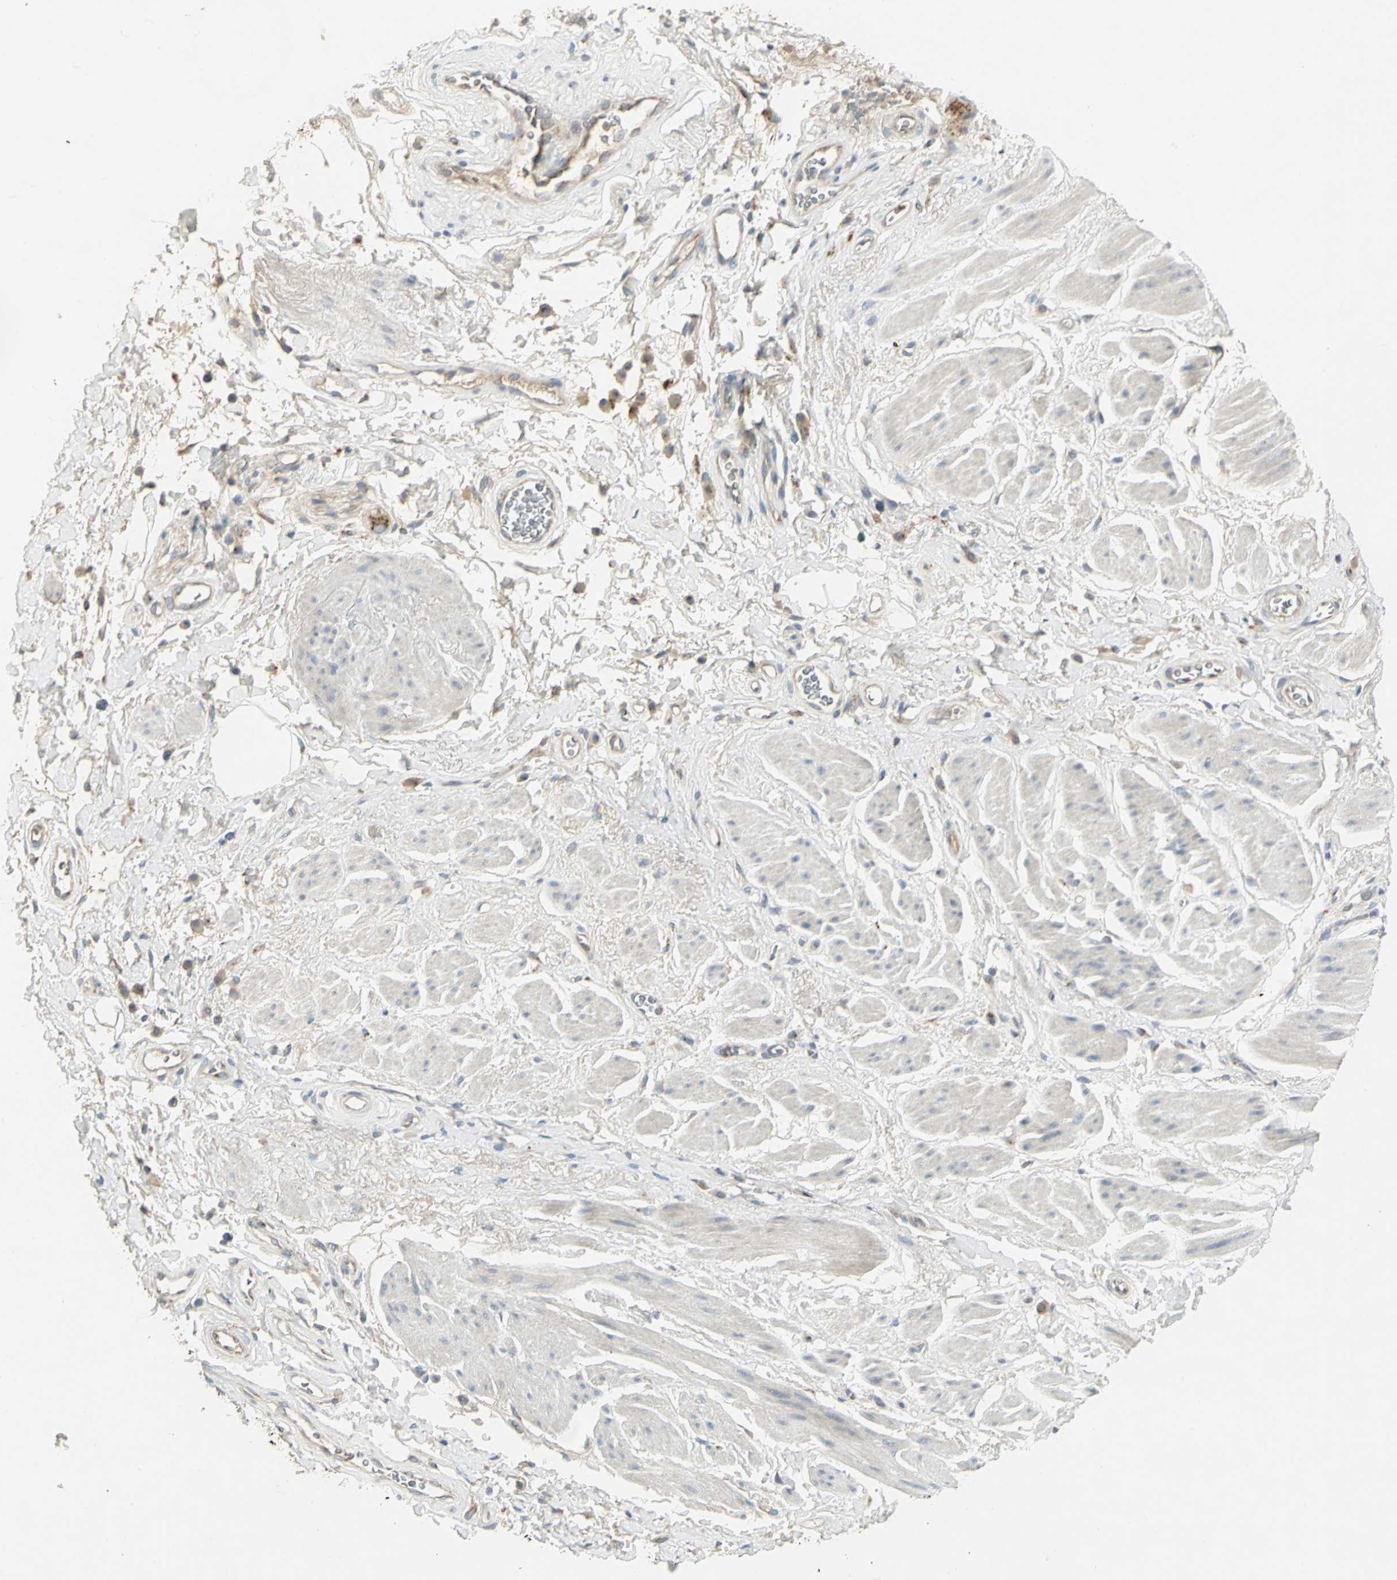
{"staining": {"intensity": "negative", "quantity": "none", "location": "none"}, "tissue": "adipose tissue", "cell_type": "Adipocytes", "image_type": "normal", "snomed": [{"axis": "morphology", "description": "Normal tissue, NOS"}, {"axis": "topography", "description": "Soft tissue"}, {"axis": "topography", "description": "Peripheral nerve tissue"}], "caption": "Immunohistochemistry (IHC) of benign human adipose tissue exhibits no positivity in adipocytes.", "gene": "TM9SF2", "patient": {"sex": "female", "age": 71}}